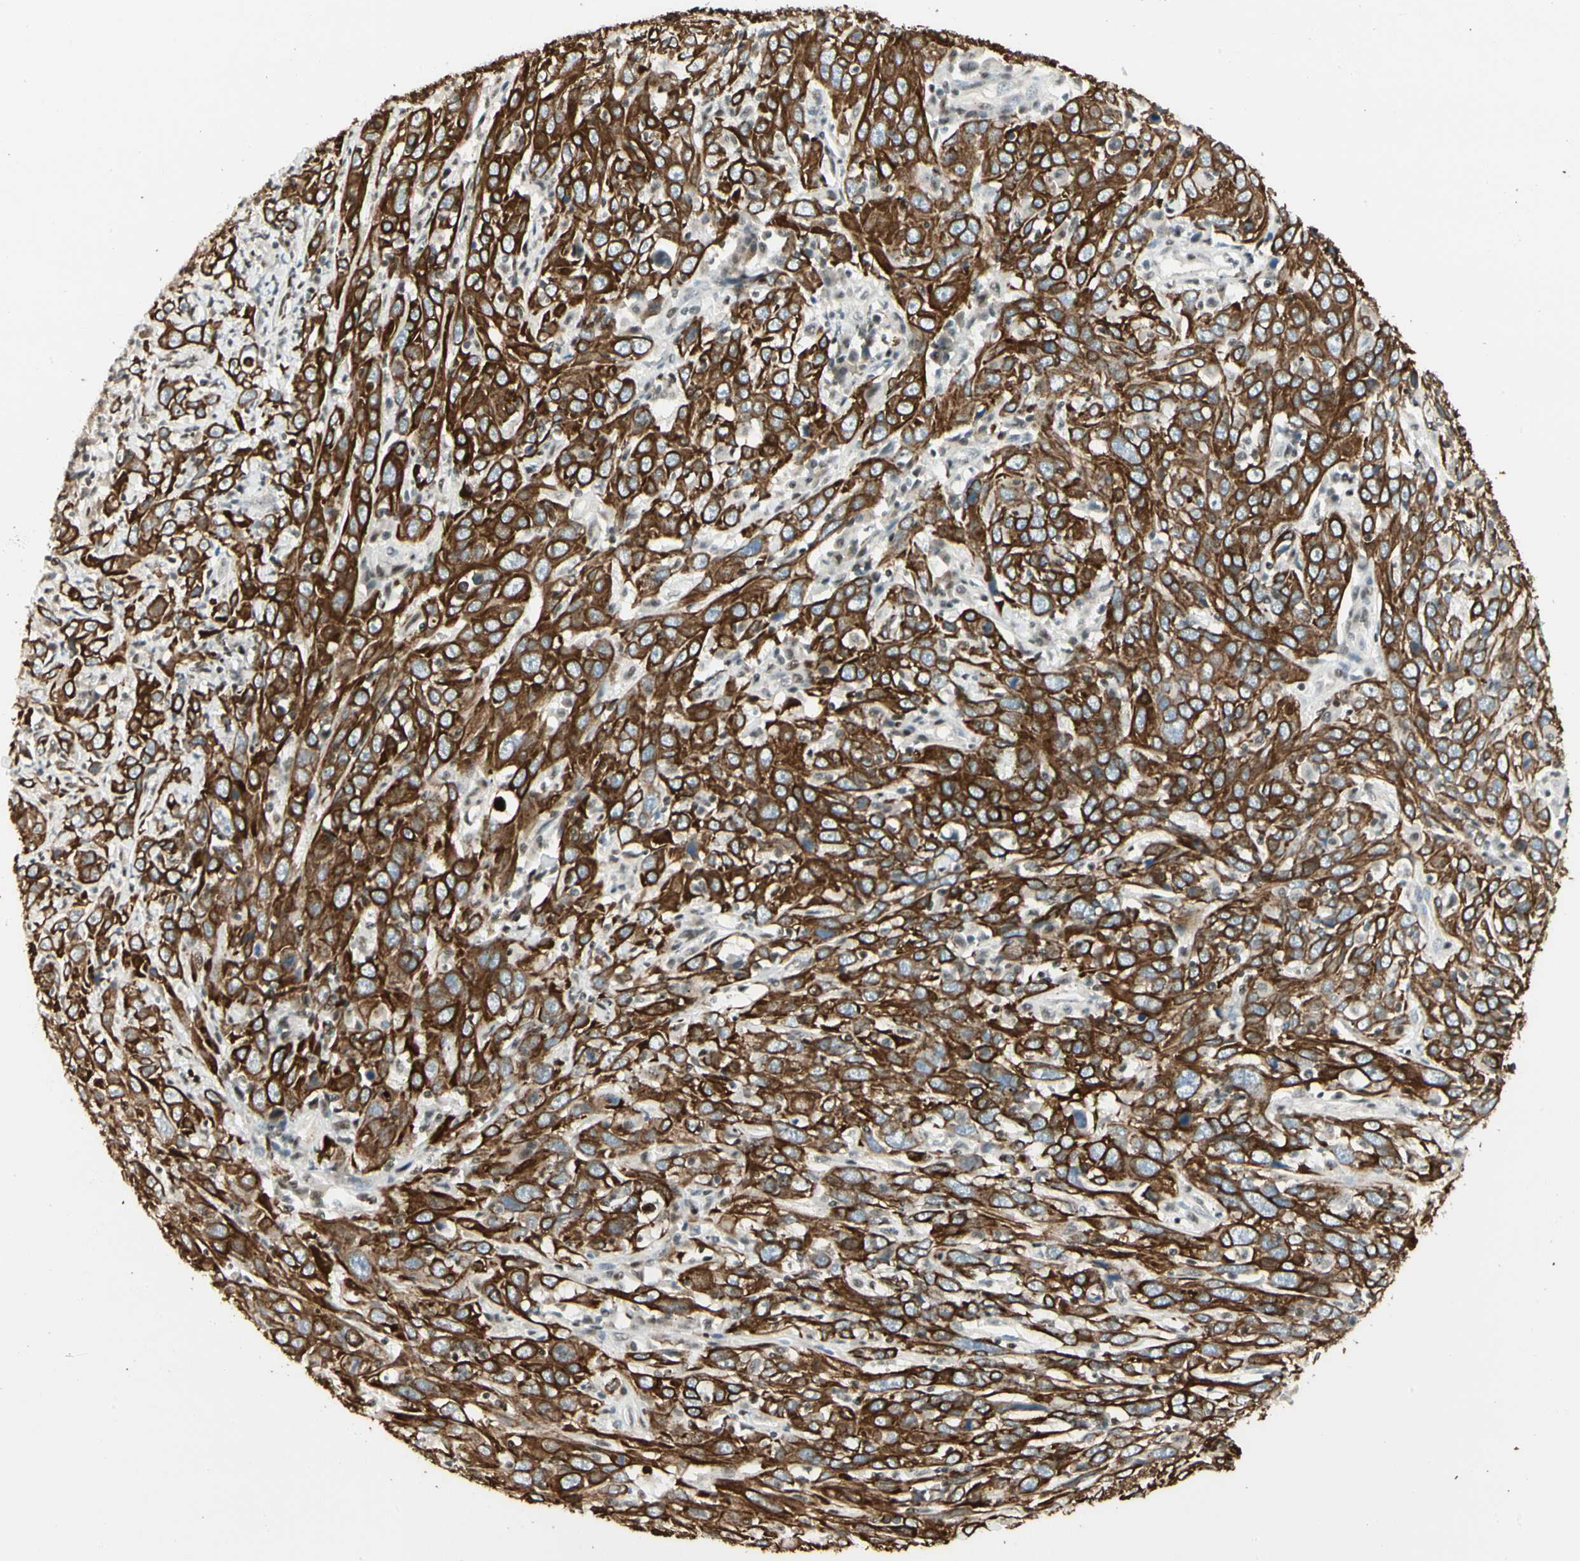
{"staining": {"intensity": "strong", "quantity": ">75%", "location": "cytoplasmic/membranous"}, "tissue": "cervical cancer", "cell_type": "Tumor cells", "image_type": "cancer", "snomed": [{"axis": "morphology", "description": "Squamous cell carcinoma, NOS"}, {"axis": "topography", "description": "Cervix"}], "caption": "Immunohistochemical staining of human cervical cancer reveals high levels of strong cytoplasmic/membranous staining in approximately >75% of tumor cells. The protein of interest is stained brown, and the nuclei are stained in blue (DAB (3,3'-diaminobenzidine) IHC with brightfield microscopy, high magnification).", "gene": "ATXN1", "patient": {"sex": "female", "age": 46}}